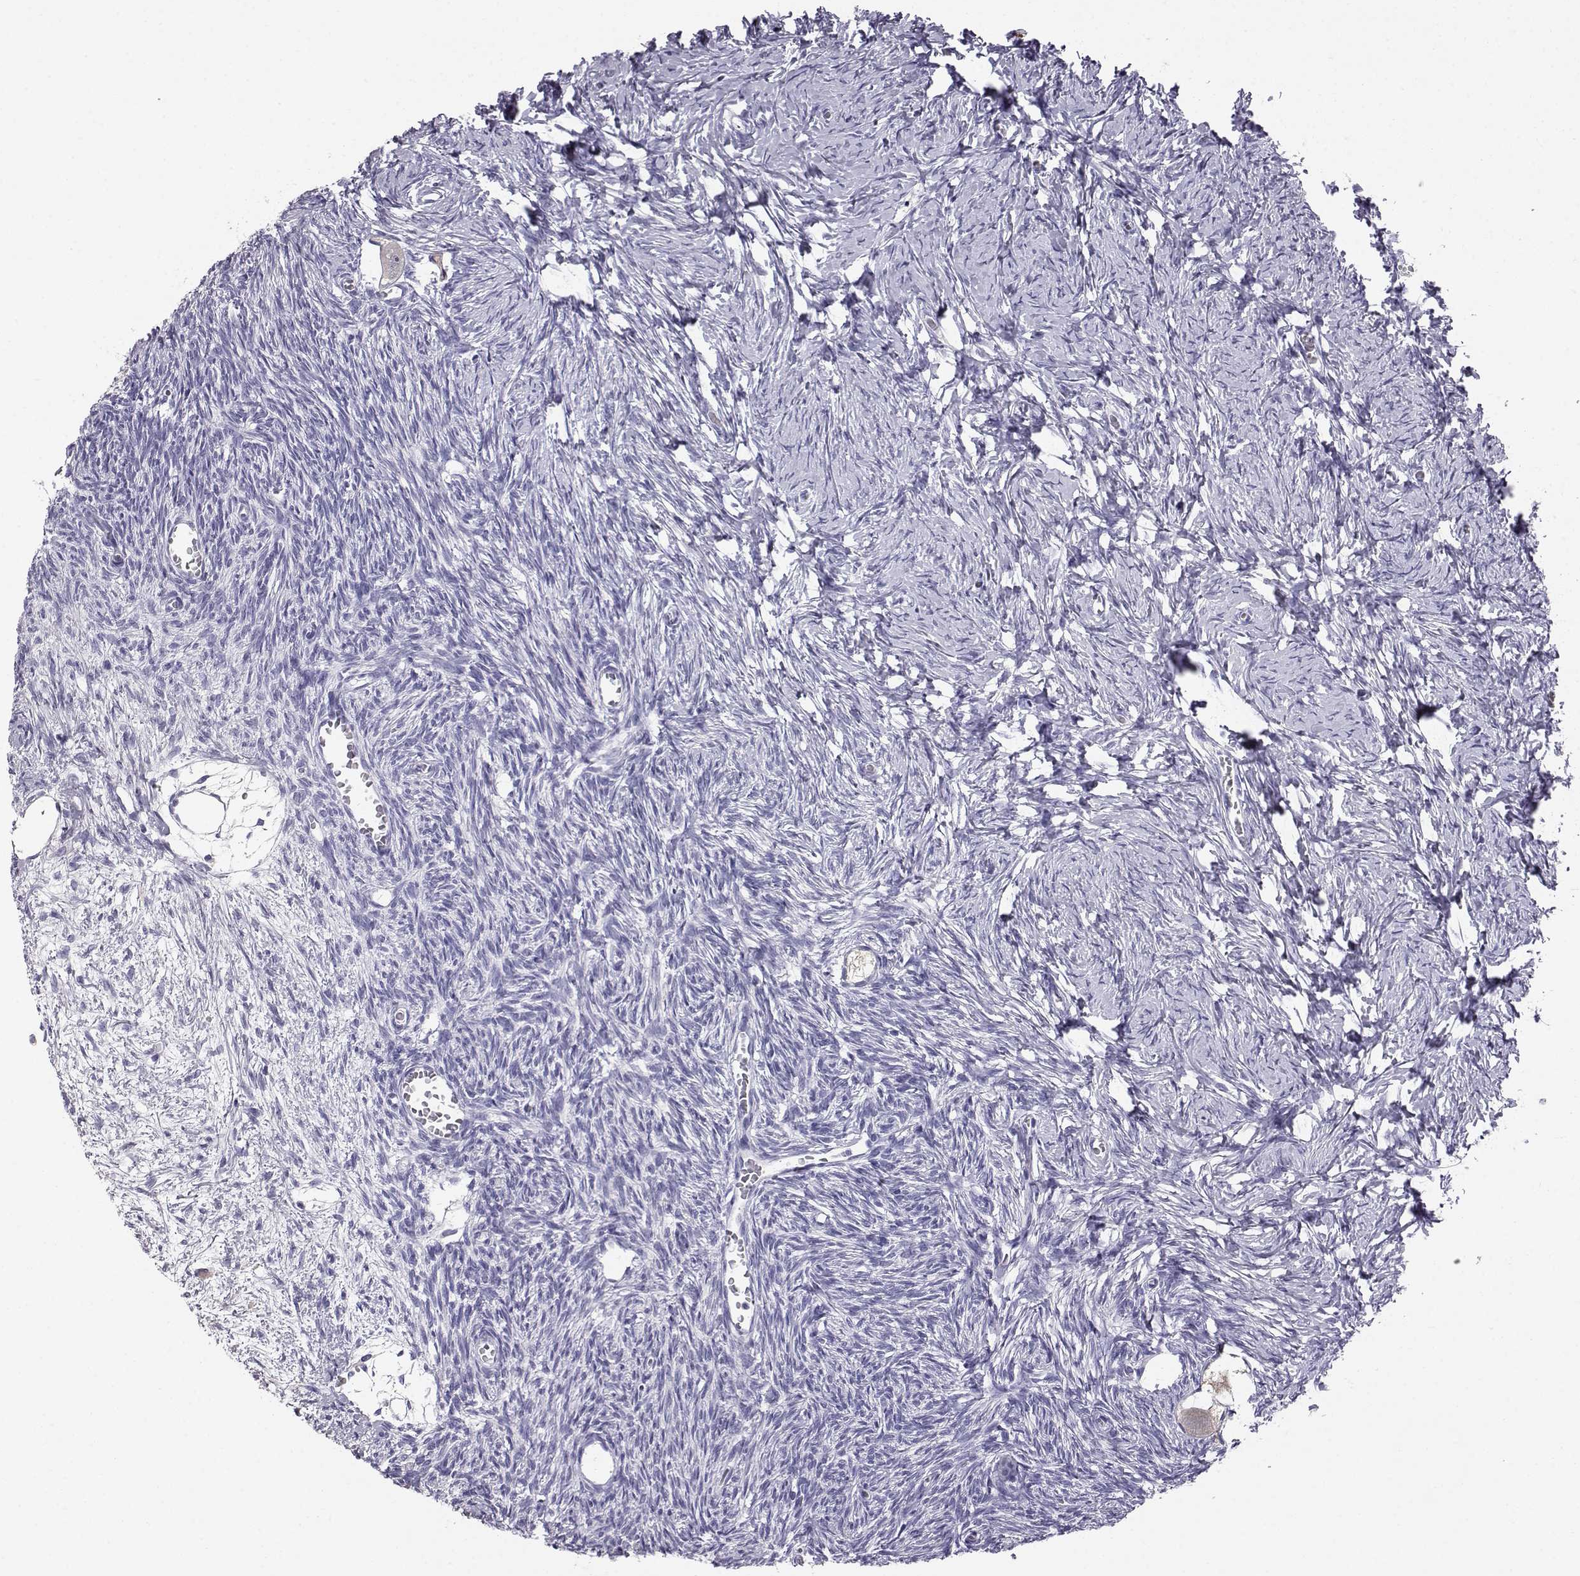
{"staining": {"intensity": "weak", "quantity": "<25%", "location": "cytoplasmic/membranous"}, "tissue": "ovary", "cell_type": "Follicle cells", "image_type": "normal", "snomed": [{"axis": "morphology", "description": "Normal tissue, NOS"}, {"axis": "topography", "description": "Ovary"}], "caption": "DAB (3,3'-diaminobenzidine) immunohistochemical staining of benign human ovary shows no significant staining in follicle cells.", "gene": "AKR1B1", "patient": {"sex": "female", "age": 27}}